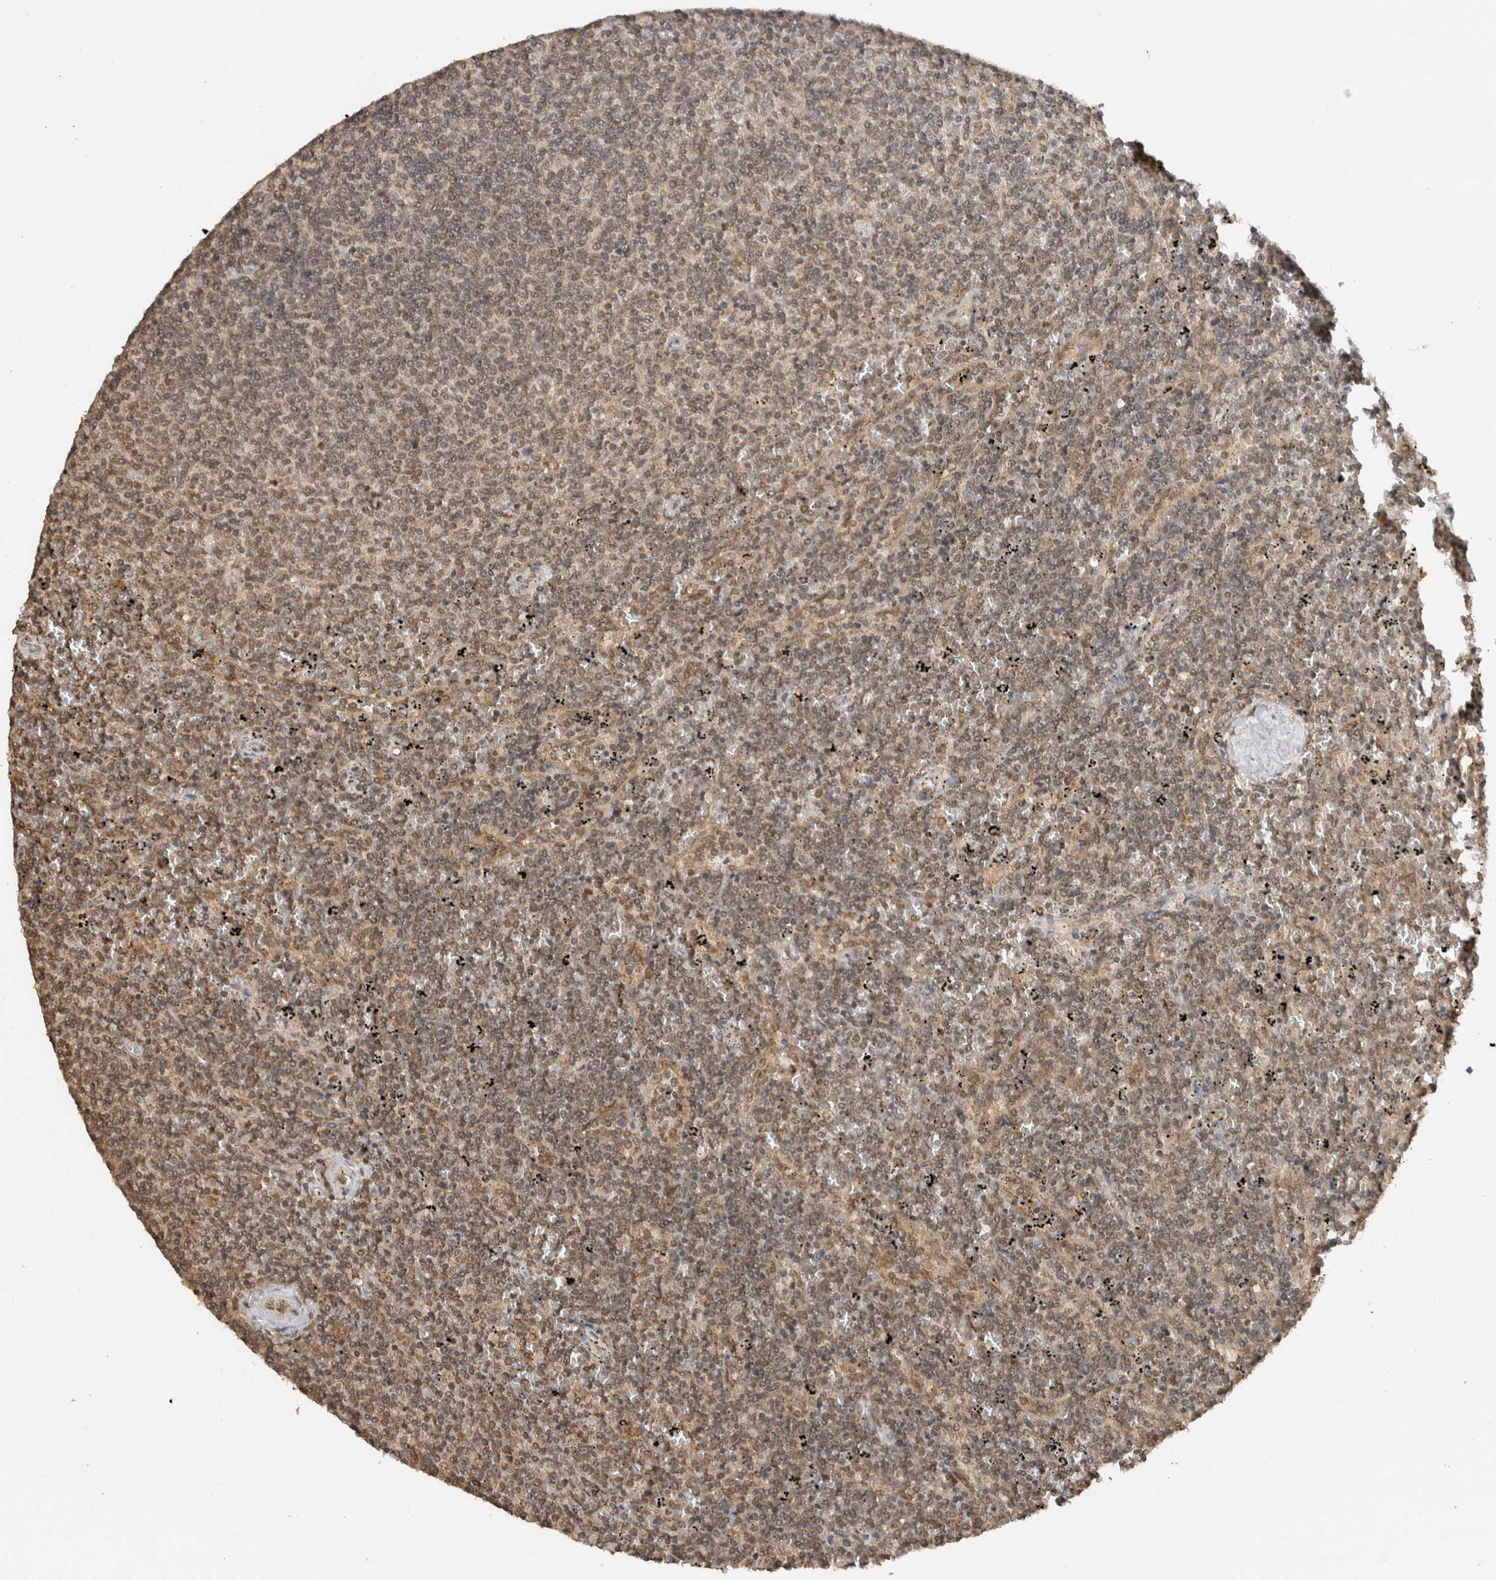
{"staining": {"intensity": "weak", "quantity": ">75%", "location": "cytoplasmic/membranous,nuclear"}, "tissue": "lymphoma", "cell_type": "Tumor cells", "image_type": "cancer", "snomed": [{"axis": "morphology", "description": "Malignant lymphoma, non-Hodgkin's type, Low grade"}, {"axis": "topography", "description": "Spleen"}], "caption": "Low-grade malignant lymphoma, non-Hodgkin's type was stained to show a protein in brown. There is low levels of weak cytoplasmic/membranous and nuclear staining in approximately >75% of tumor cells. The staining is performed using DAB brown chromogen to label protein expression. The nuclei are counter-stained blue using hematoxylin.", "gene": "C1orf21", "patient": {"sex": "female", "age": 50}}